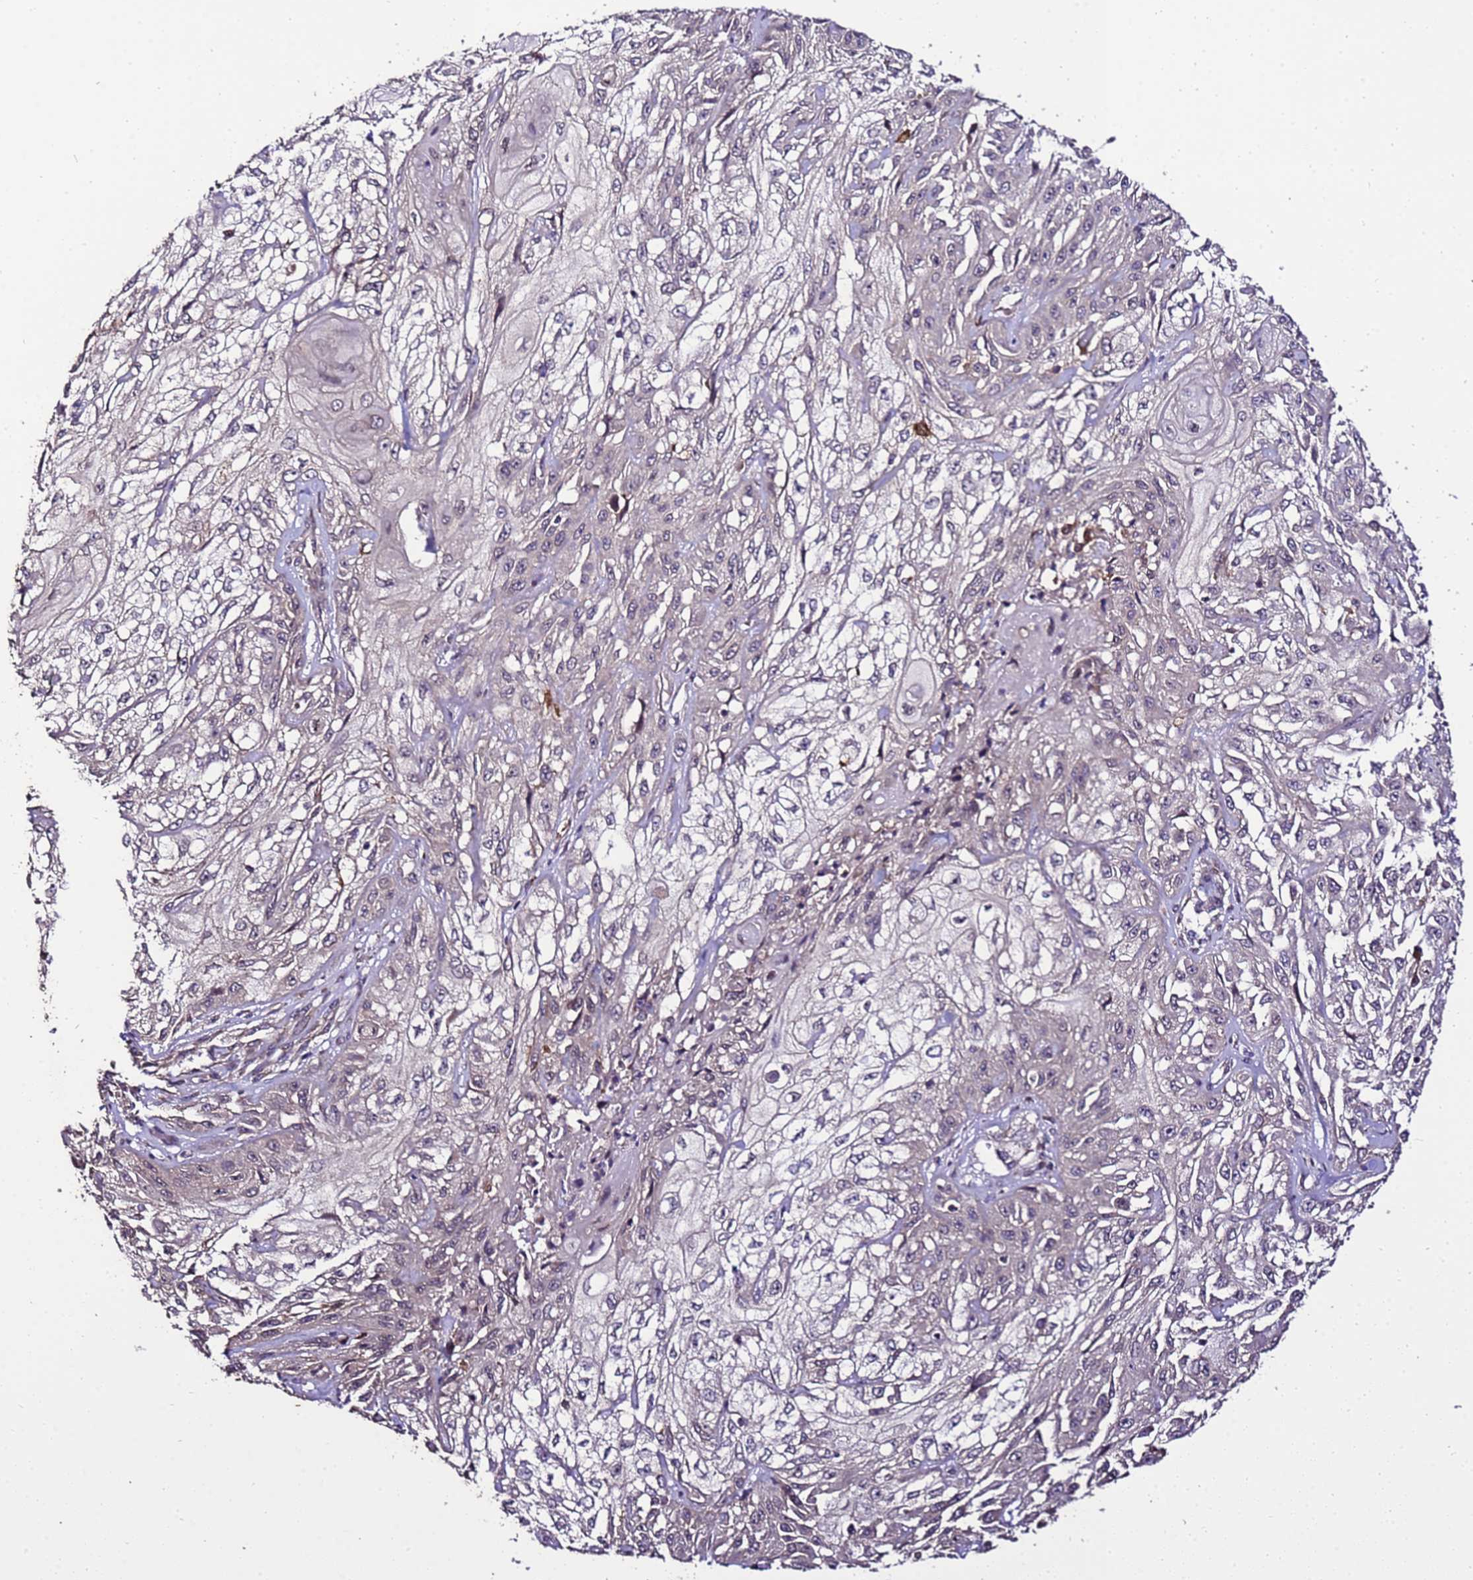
{"staining": {"intensity": "weak", "quantity": "<25%", "location": "cytoplasmic/membranous,nuclear"}, "tissue": "skin cancer", "cell_type": "Tumor cells", "image_type": "cancer", "snomed": [{"axis": "morphology", "description": "Squamous cell carcinoma, NOS"}, {"axis": "morphology", "description": "Squamous cell carcinoma, metastatic, NOS"}, {"axis": "topography", "description": "Skin"}, {"axis": "topography", "description": "Lymph node"}], "caption": "A micrograph of skin cancer (metastatic squamous cell carcinoma) stained for a protein demonstrates no brown staining in tumor cells.", "gene": "ZNF329", "patient": {"sex": "male", "age": 75}}